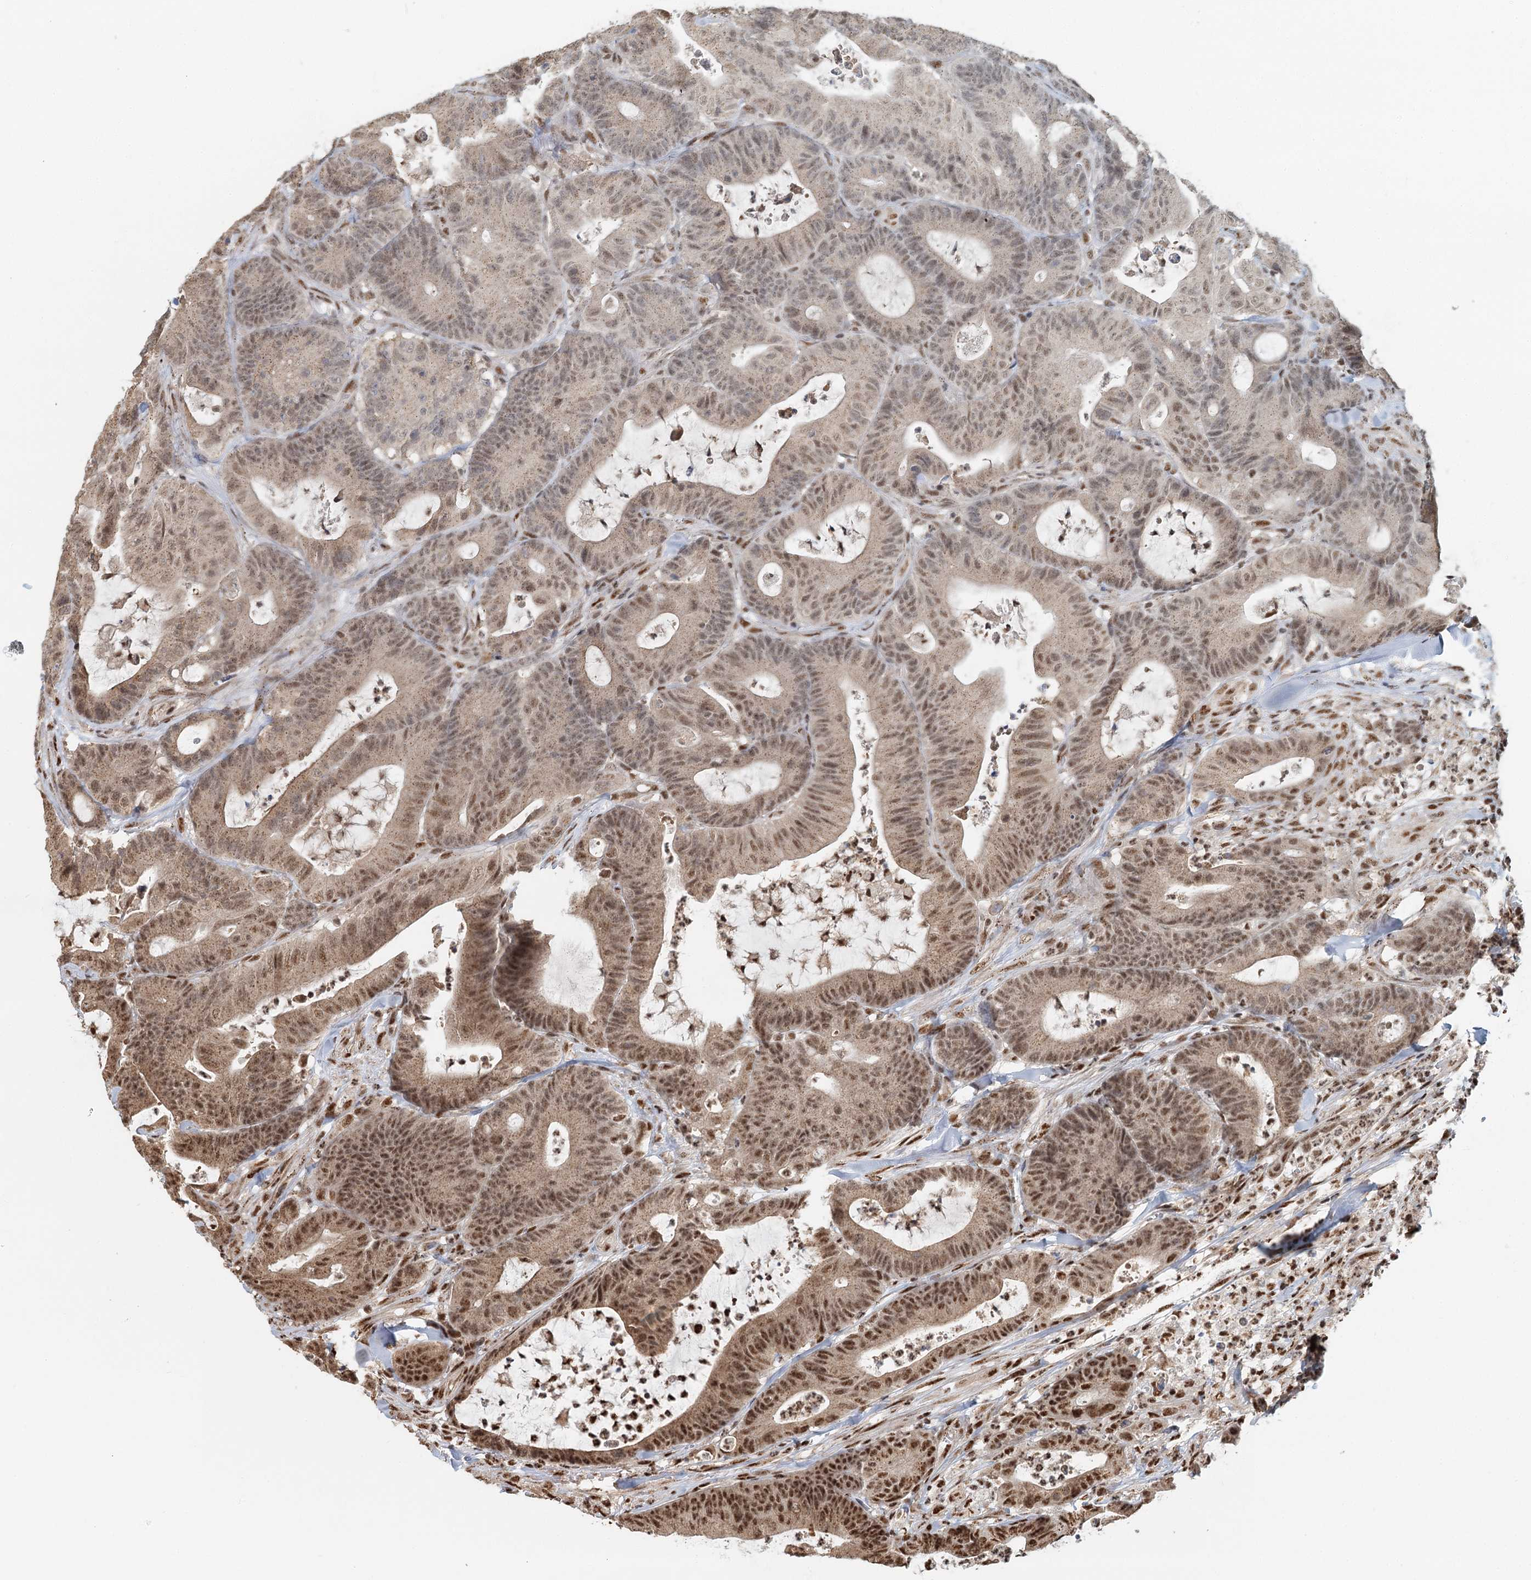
{"staining": {"intensity": "moderate", "quantity": "25%-75%", "location": "cytoplasmic/membranous,nuclear"}, "tissue": "colorectal cancer", "cell_type": "Tumor cells", "image_type": "cancer", "snomed": [{"axis": "morphology", "description": "Adenocarcinoma, NOS"}, {"axis": "topography", "description": "Colon"}], "caption": "Adenocarcinoma (colorectal) stained with DAB immunohistochemistry shows medium levels of moderate cytoplasmic/membranous and nuclear positivity in approximately 25%-75% of tumor cells.", "gene": "GPALPP1", "patient": {"sex": "female", "age": 84}}